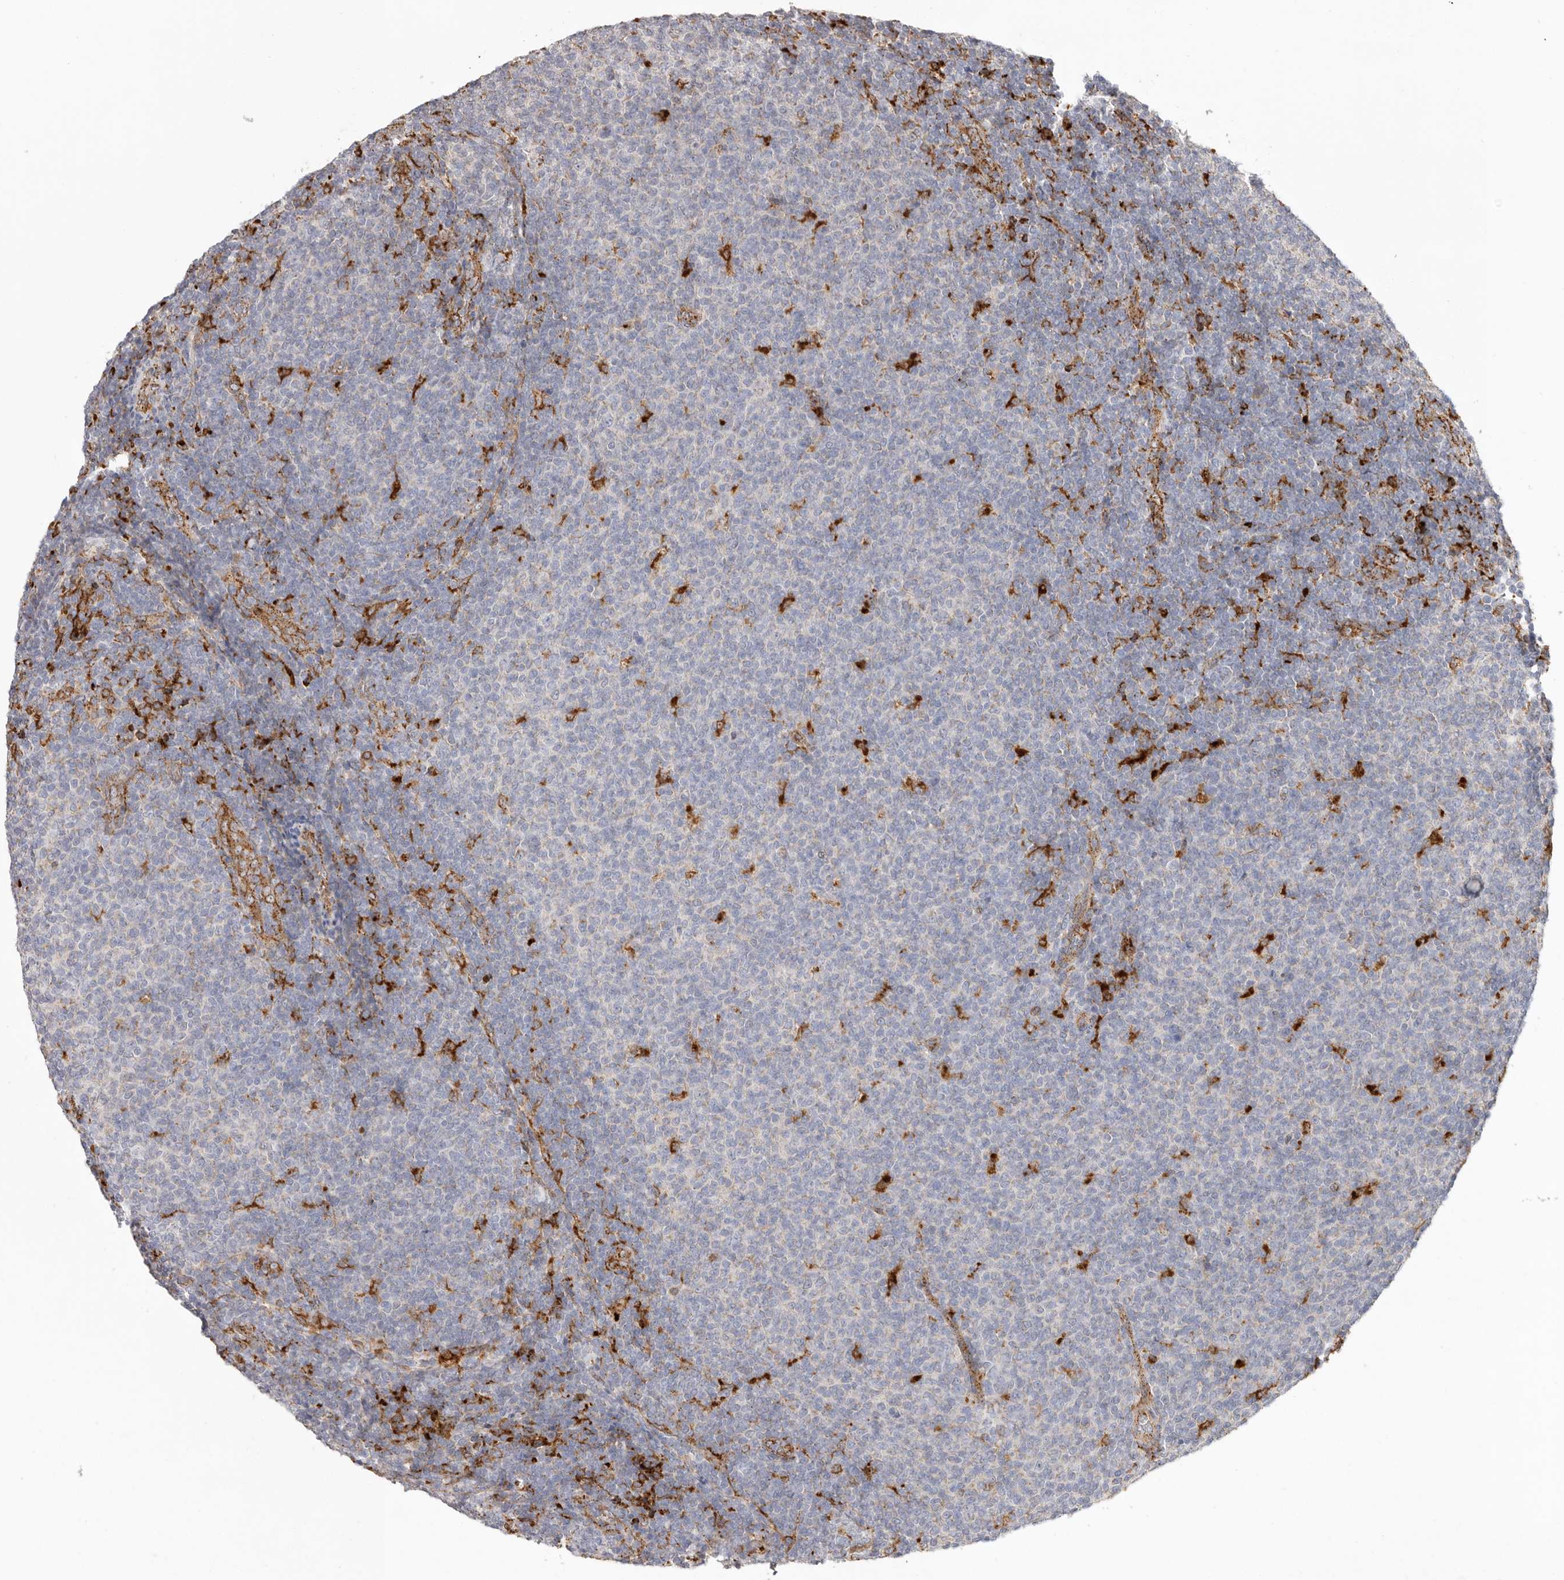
{"staining": {"intensity": "negative", "quantity": "none", "location": "none"}, "tissue": "lymphoma", "cell_type": "Tumor cells", "image_type": "cancer", "snomed": [{"axis": "morphology", "description": "Malignant lymphoma, non-Hodgkin's type, Low grade"}, {"axis": "topography", "description": "Lymph node"}], "caption": "Immunohistochemistry image of neoplastic tissue: lymphoma stained with DAB (3,3'-diaminobenzidine) exhibits no significant protein positivity in tumor cells.", "gene": "GRN", "patient": {"sex": "male", "age": 66}}